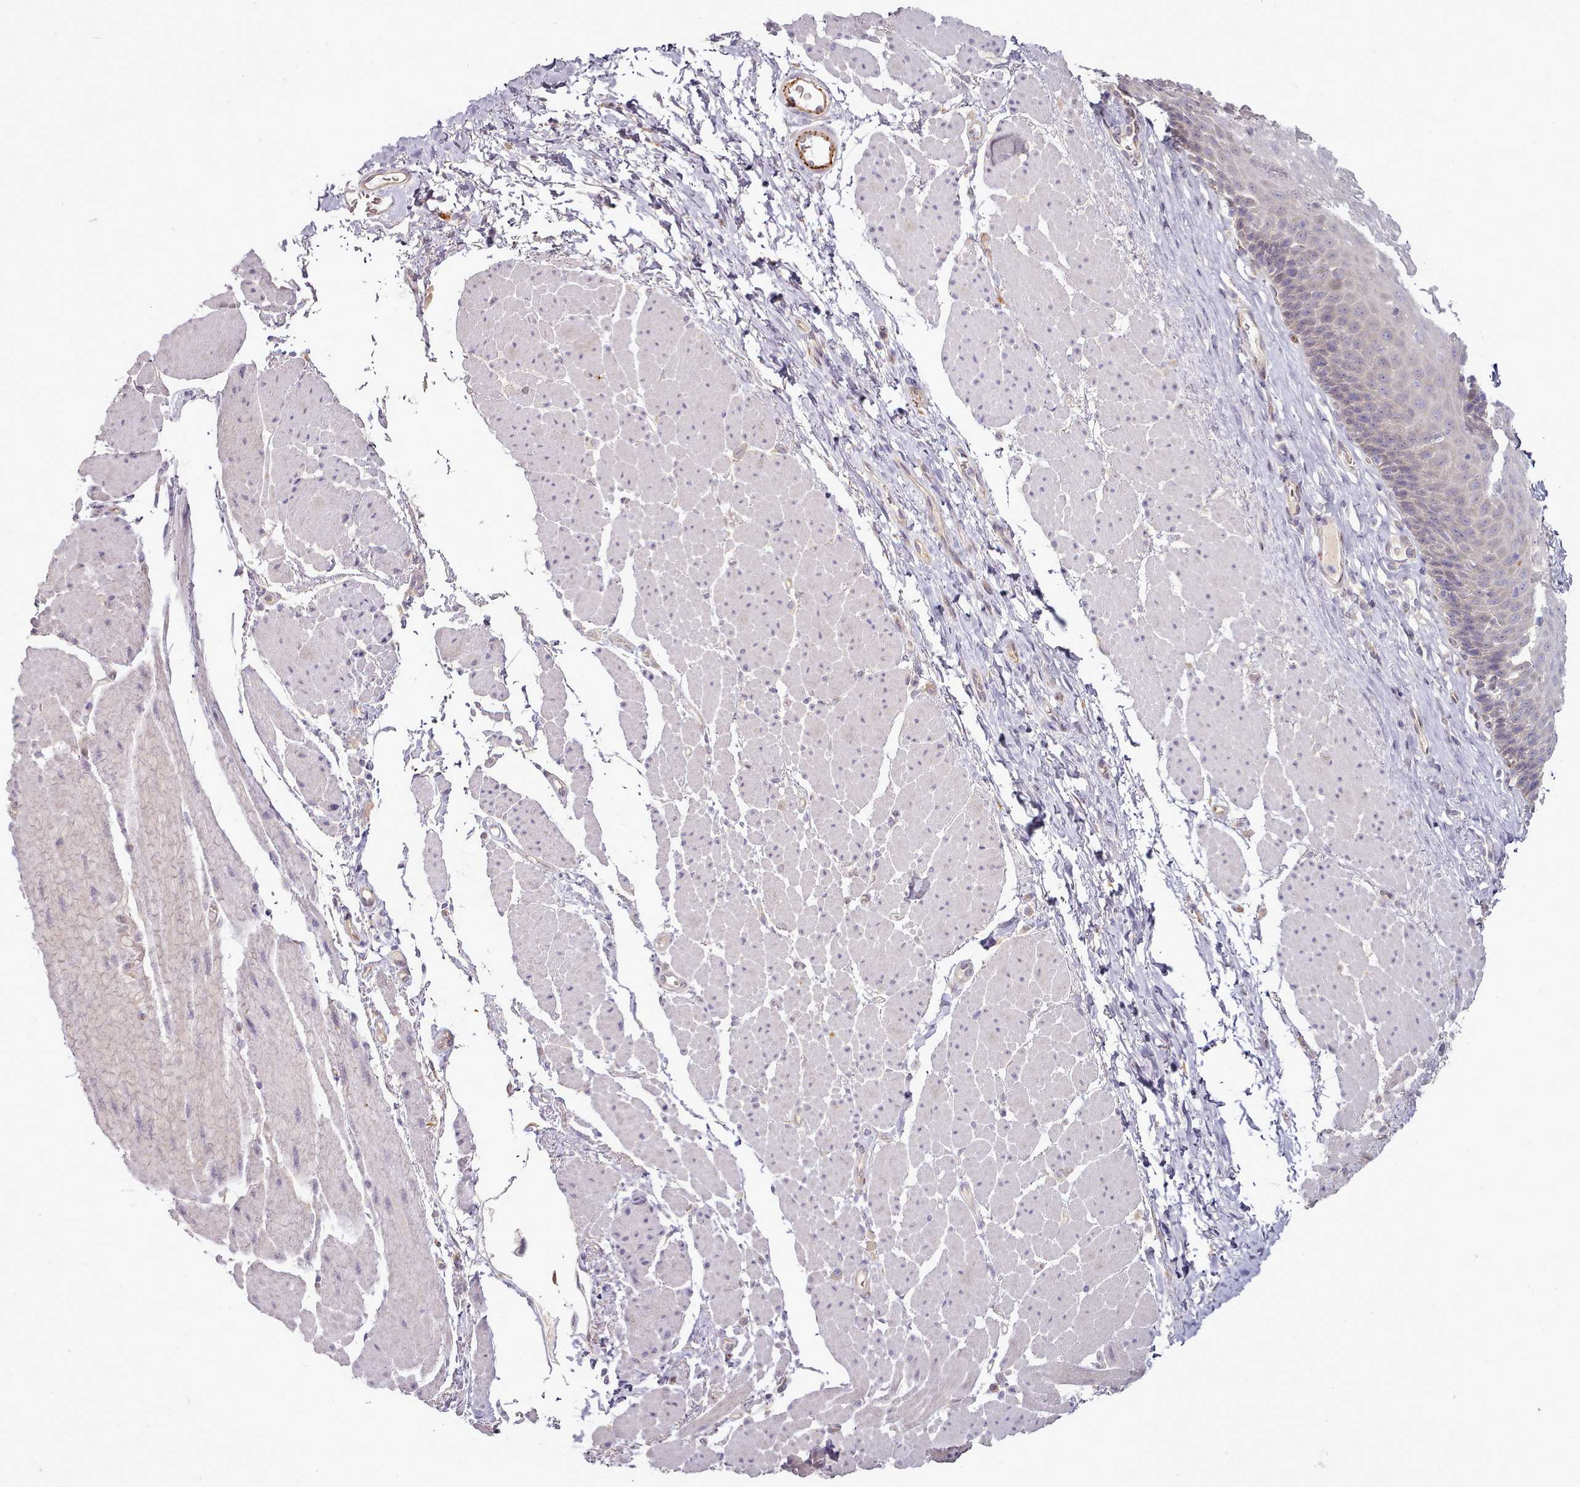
{"staining": {"intensity": "negative", "quantity": "none", "location": "none"}, "tissue": "esophagus", "cell_type": "Squamous epithelial cells", "image_type": "normal", "snomed": [{"axis": "morphology", "description": "Normal tissue, NOS"}, {"axis": "topography", "description": "Esophagus"}], "caption": "Photomicrograph shows no significant protein positivity in squamous epithelial cells of normal esophagus. (Immunohistochemistry (ihc), brightfield microscopy, high magnification).", "gene": "C1QTNF5", "patient": {"sex": "female", "age": 66}}